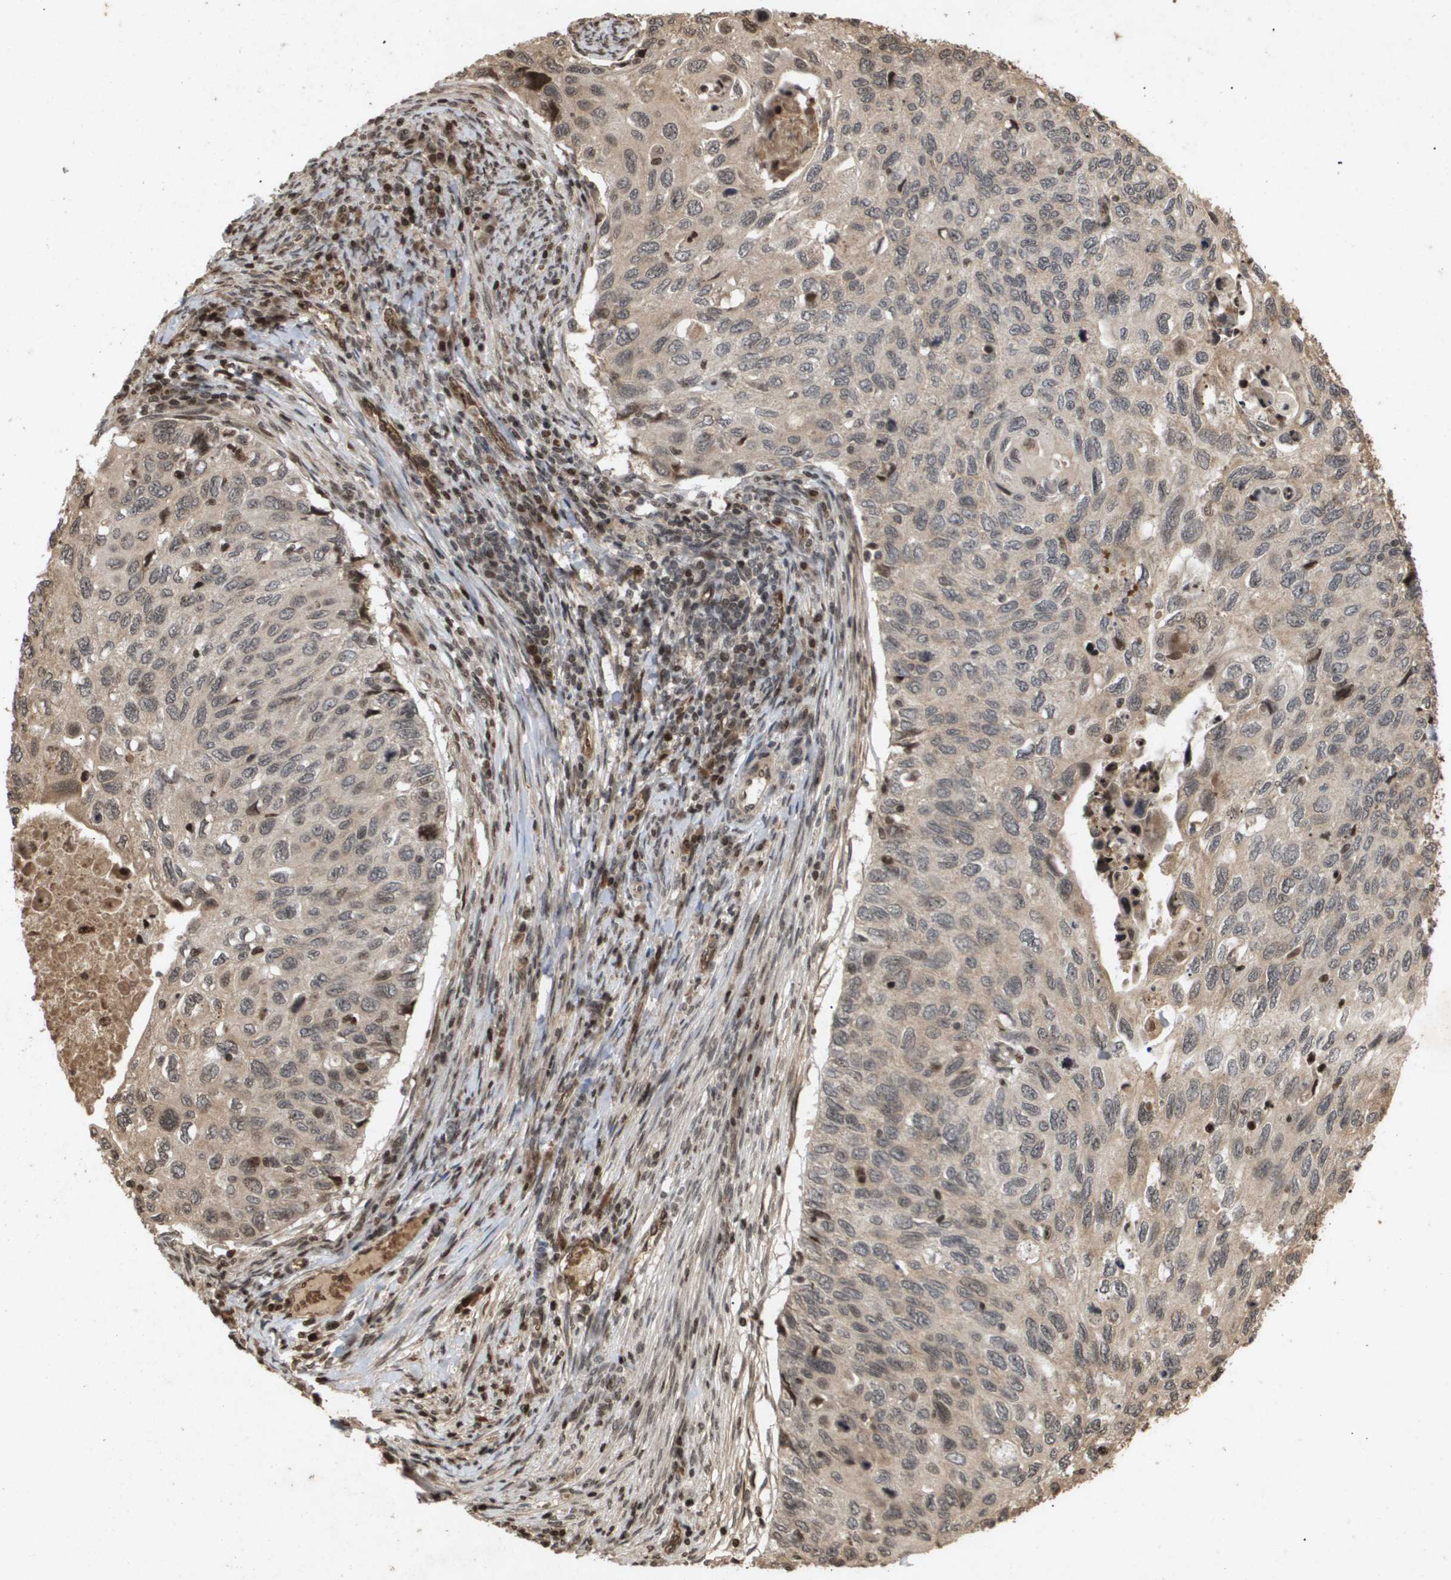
{"staining": {"intensity": "weak", "quantity": ">75%", "location": "cytoplasmic/membranous"}, "tissue": "cervical cancer", "cell_type": "Tumor cells", "image_type": "cancer", "snomed": [{"axis": "morphology", "description": "Squamous cell carcinoma, NOS"}, {"axis": "topography", "description": "Cervix"}], "caption": "Protein staining of cervical squamous cell carcinoma tissue displays weak cytoplasmic/membranous staining in approximately >75% of tumor cells.", "gene": "HSPA6", "patient": {"sex": "female", "age": 70}}